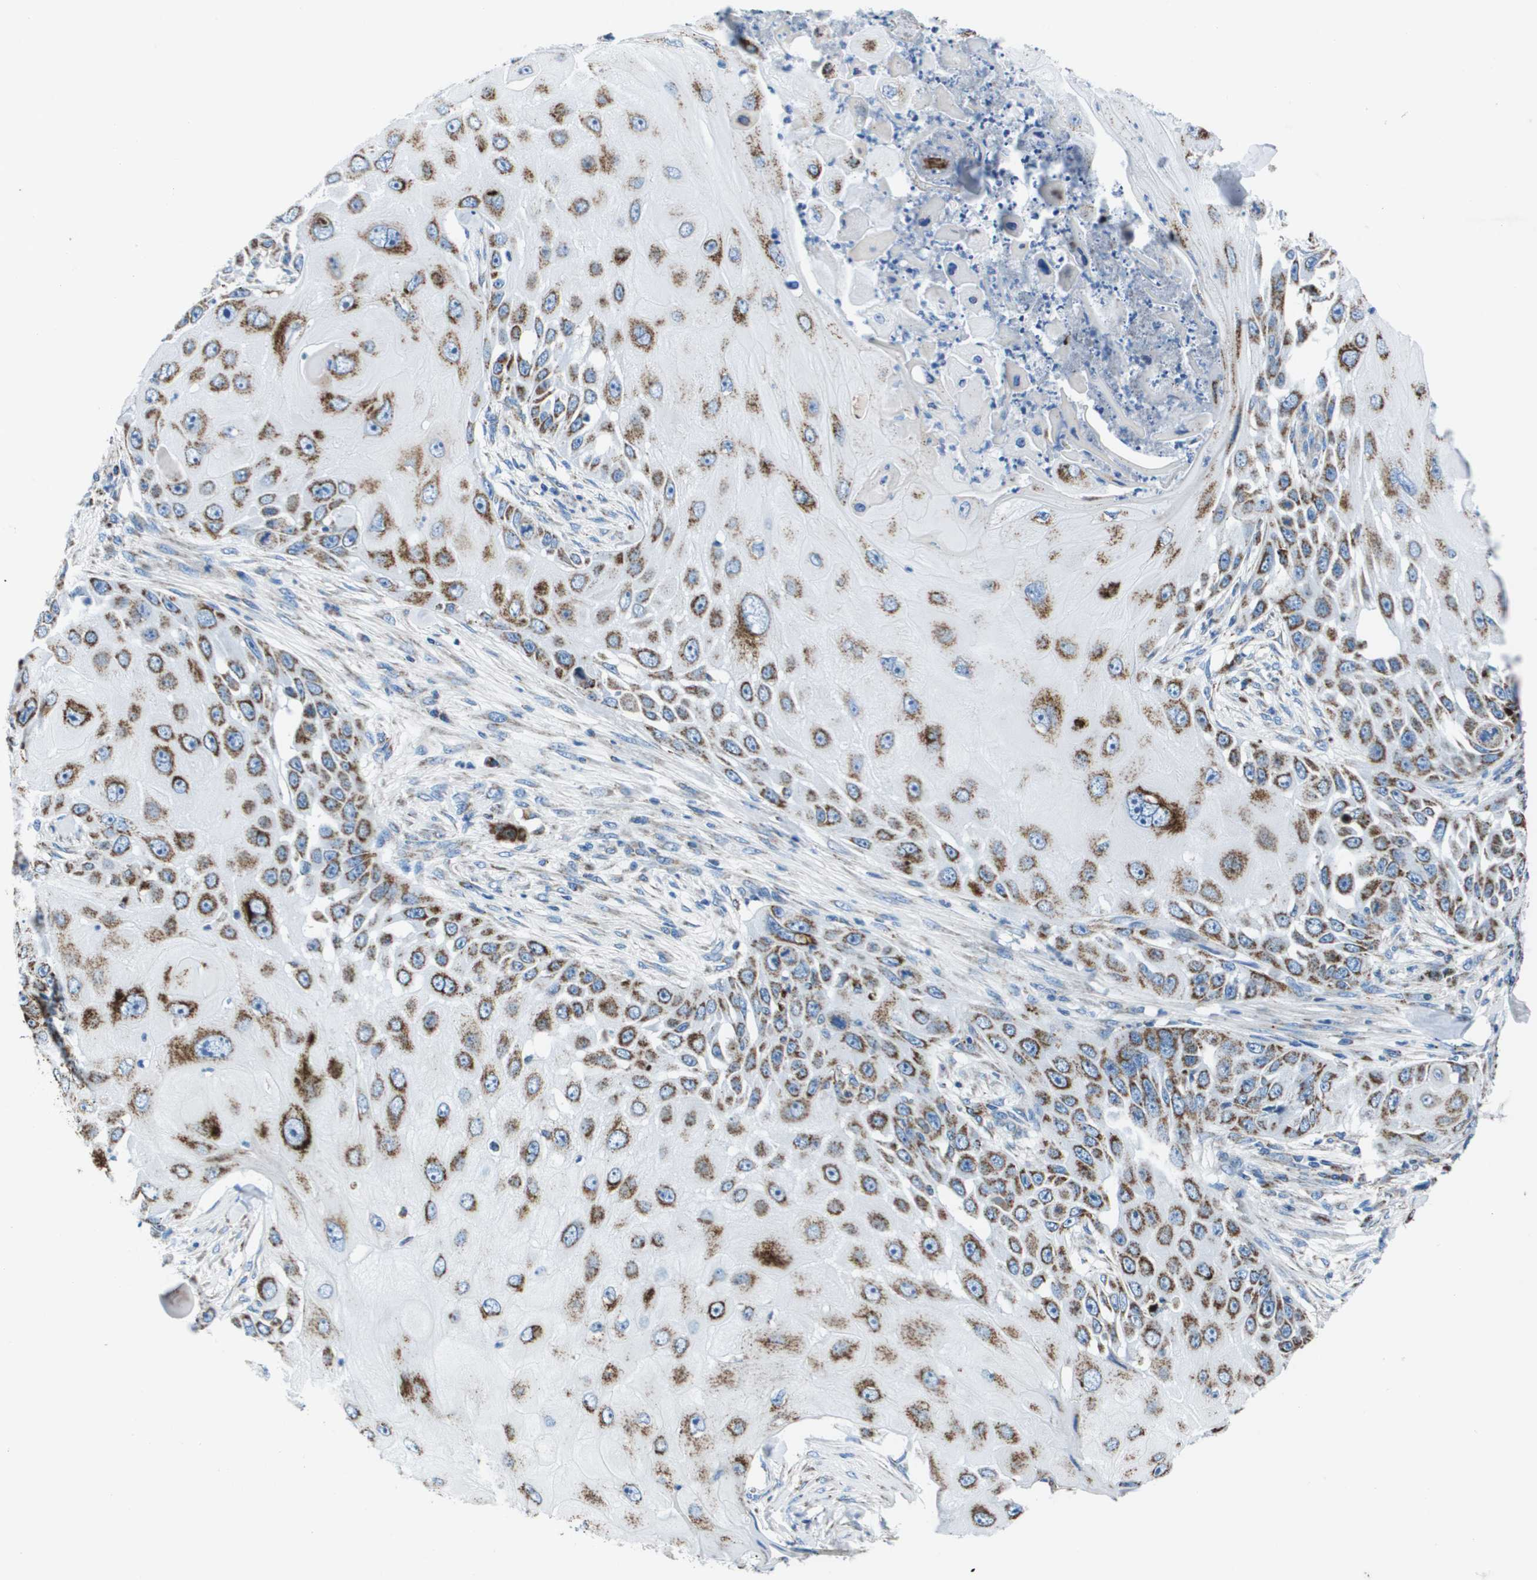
{"staining": {"intensity": "moderate", "quantity": ">75%", "location": "cytoplasmic/membranous"}, "tissue": "skin cancer", "cell_type": "Tumor cells", "image_type": "cancer", "snomed": [{"axis": "morphology", "description": "Squamous cell carcinoma, NOS"}, {"axis": "topography", "description": "Skin"}], "caption": "DAB immunohistochemical staining of skin cancer displays moderate cytoplasmic/membranous protein staining in about >75% of tumor cells.", "gene": "ZDHHC3", "patient": {"sex": "female", "age": 44}}